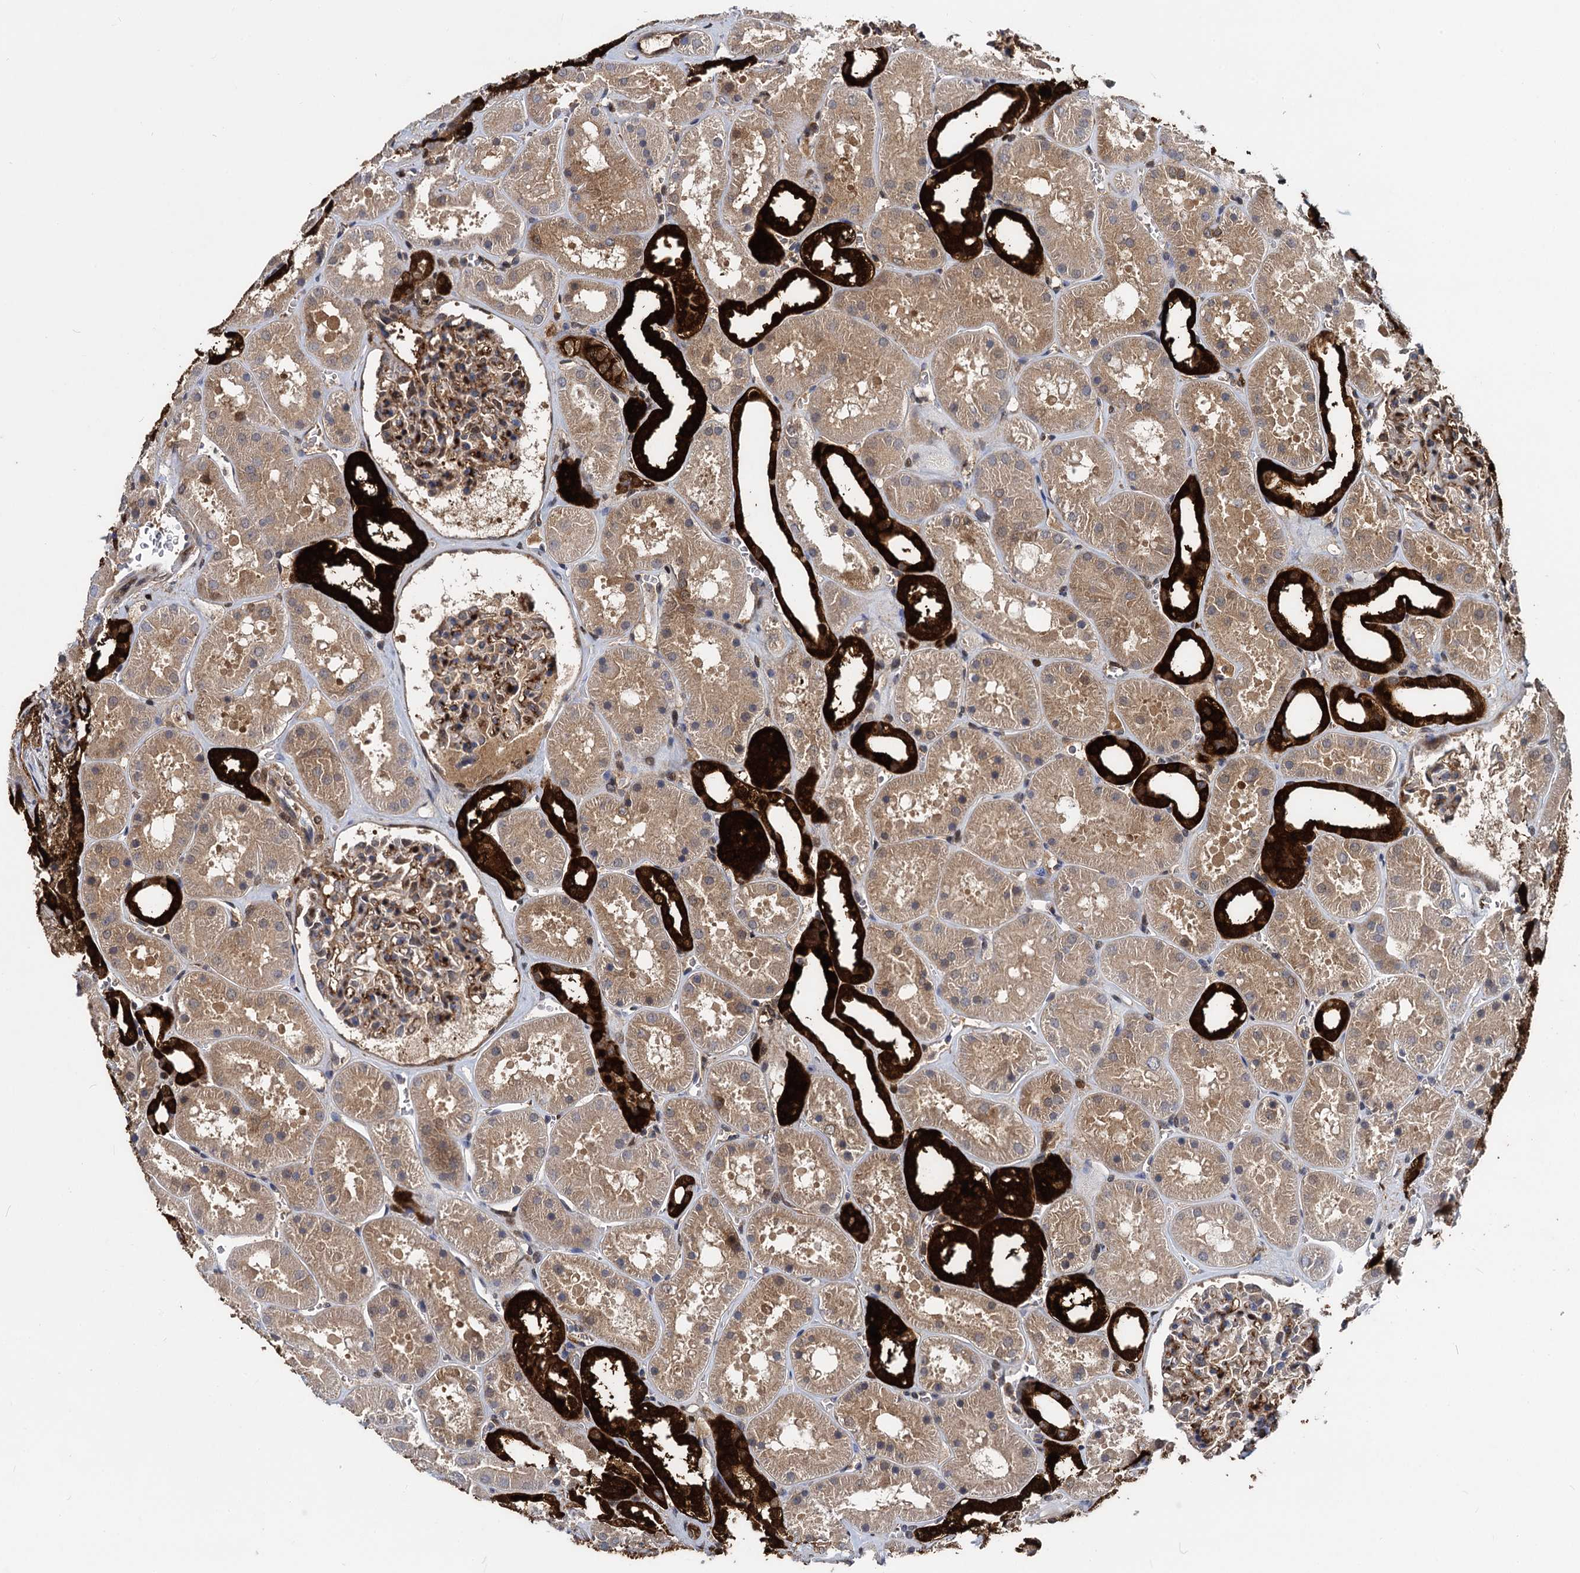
{"staining": {"intensity": "moderate", "quantity": "25%-75%", "location": "cytoplasmic/membranous"}, "tissue": "kidney", "cell_type": "Cells in glomeruli", "image_type": "normal", "snomed": [{"axis": "morphology", "description": "Normal tissue, NOS"}, {"axis": "topography", "description": "Kidney"}], "caption": "Immunohistochemical staining of unremarkable human kidney demonstrates 25%-75% levels of moderate cytoplasmic/membranous protein positivity in approximately 25%-75% of cells in glomeruli. (IHC, brightfield microscopy, high magnification).", "gene": "GSTM3", "patient": {"sex": "female", "age": 41}}